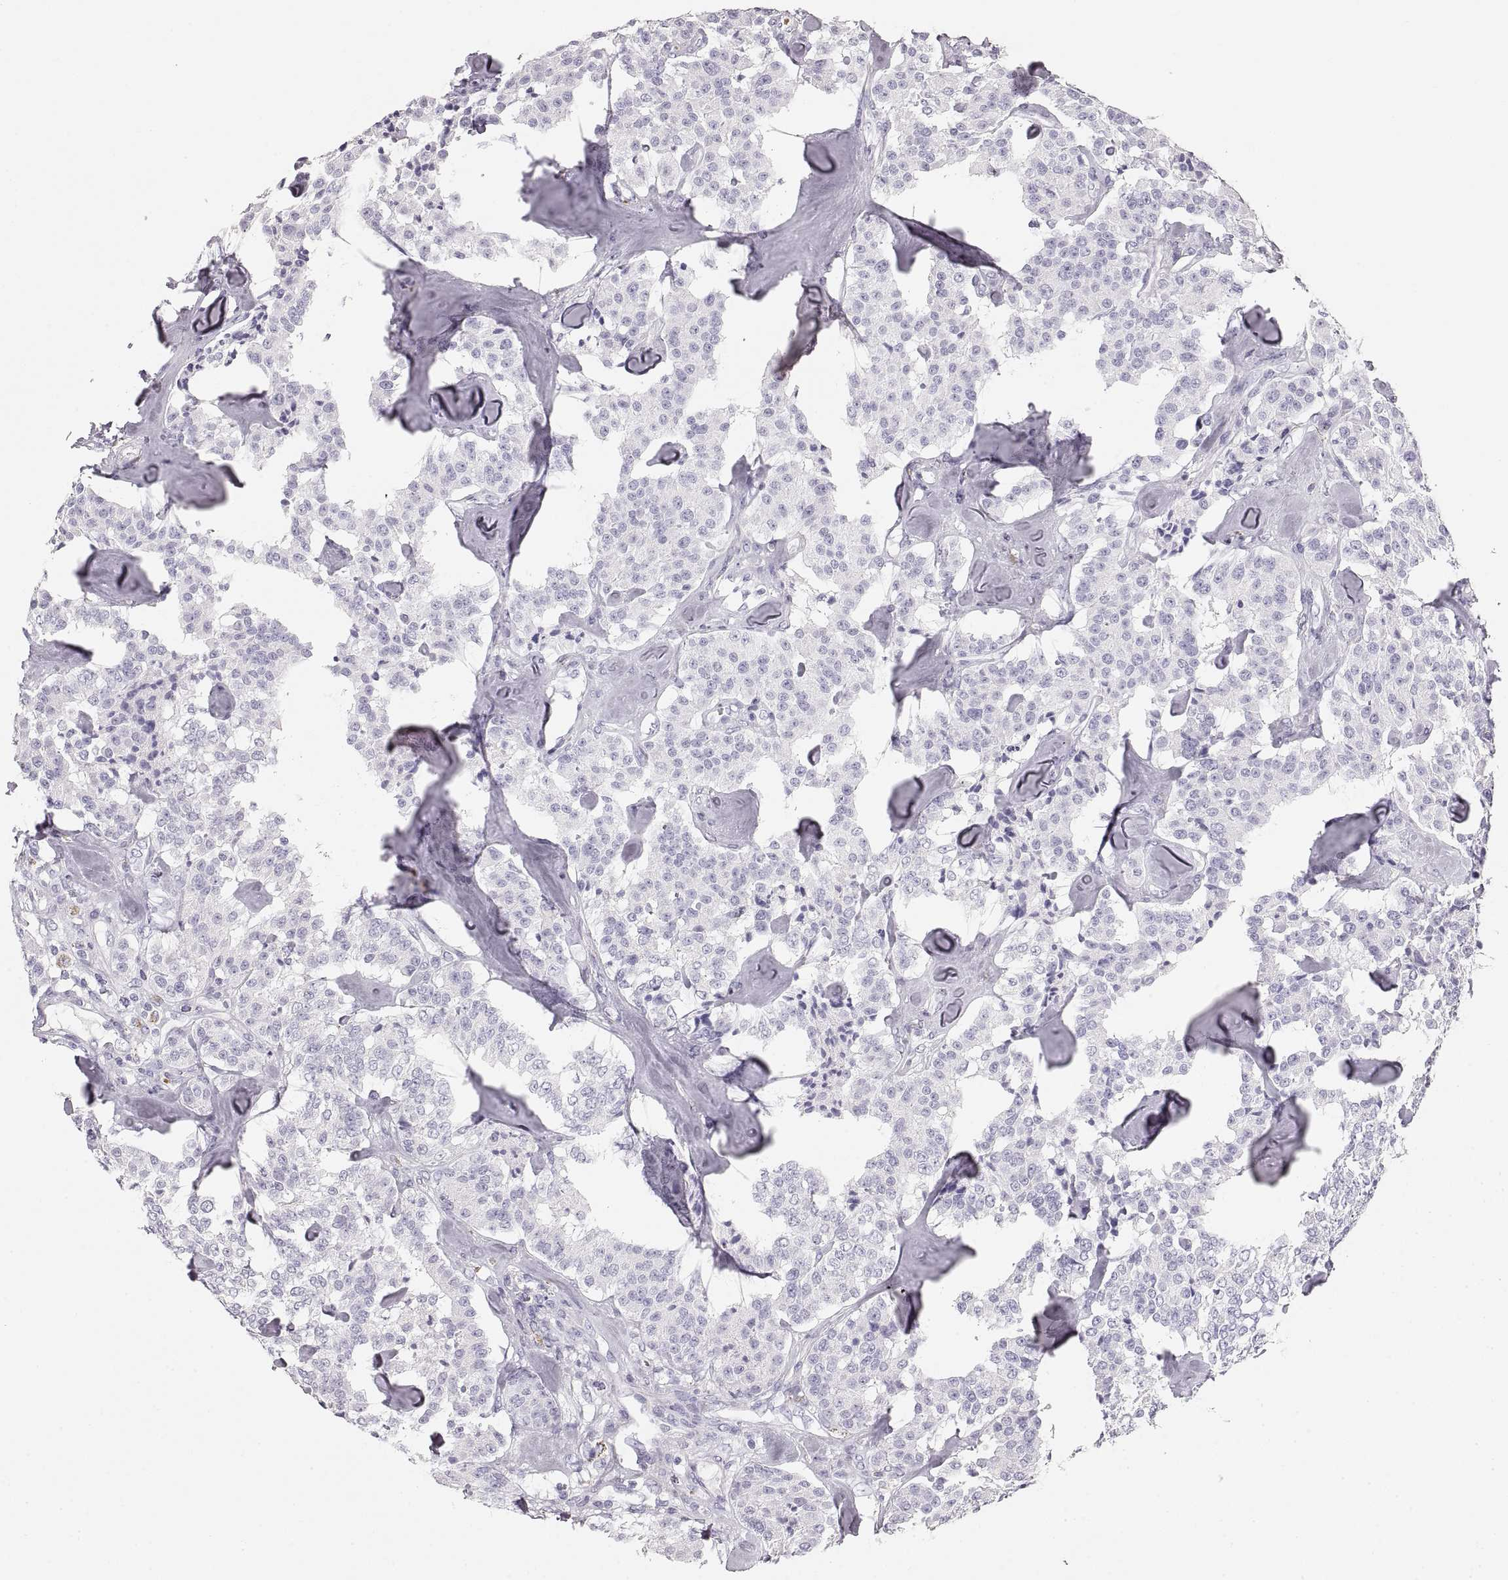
{"staining": {"intensity": "negative", "quantity": "none", "location": "none"}, "tissue": "carcinoid", "cell_type": "Tumor cells", "image_type": "cancer", "snomed": [{"axis": "morphology", "description": "Carcinoid, malignant, NOS"}, {"axis": "topography", "description": "Pancreas"}], "caption": "Immunohistochemistry (IHC) of malignant carcinoid demonstrates no expression in tumor cells.", "gene": "CRYAA", "patient": {"sex": "male", "age": 41}}